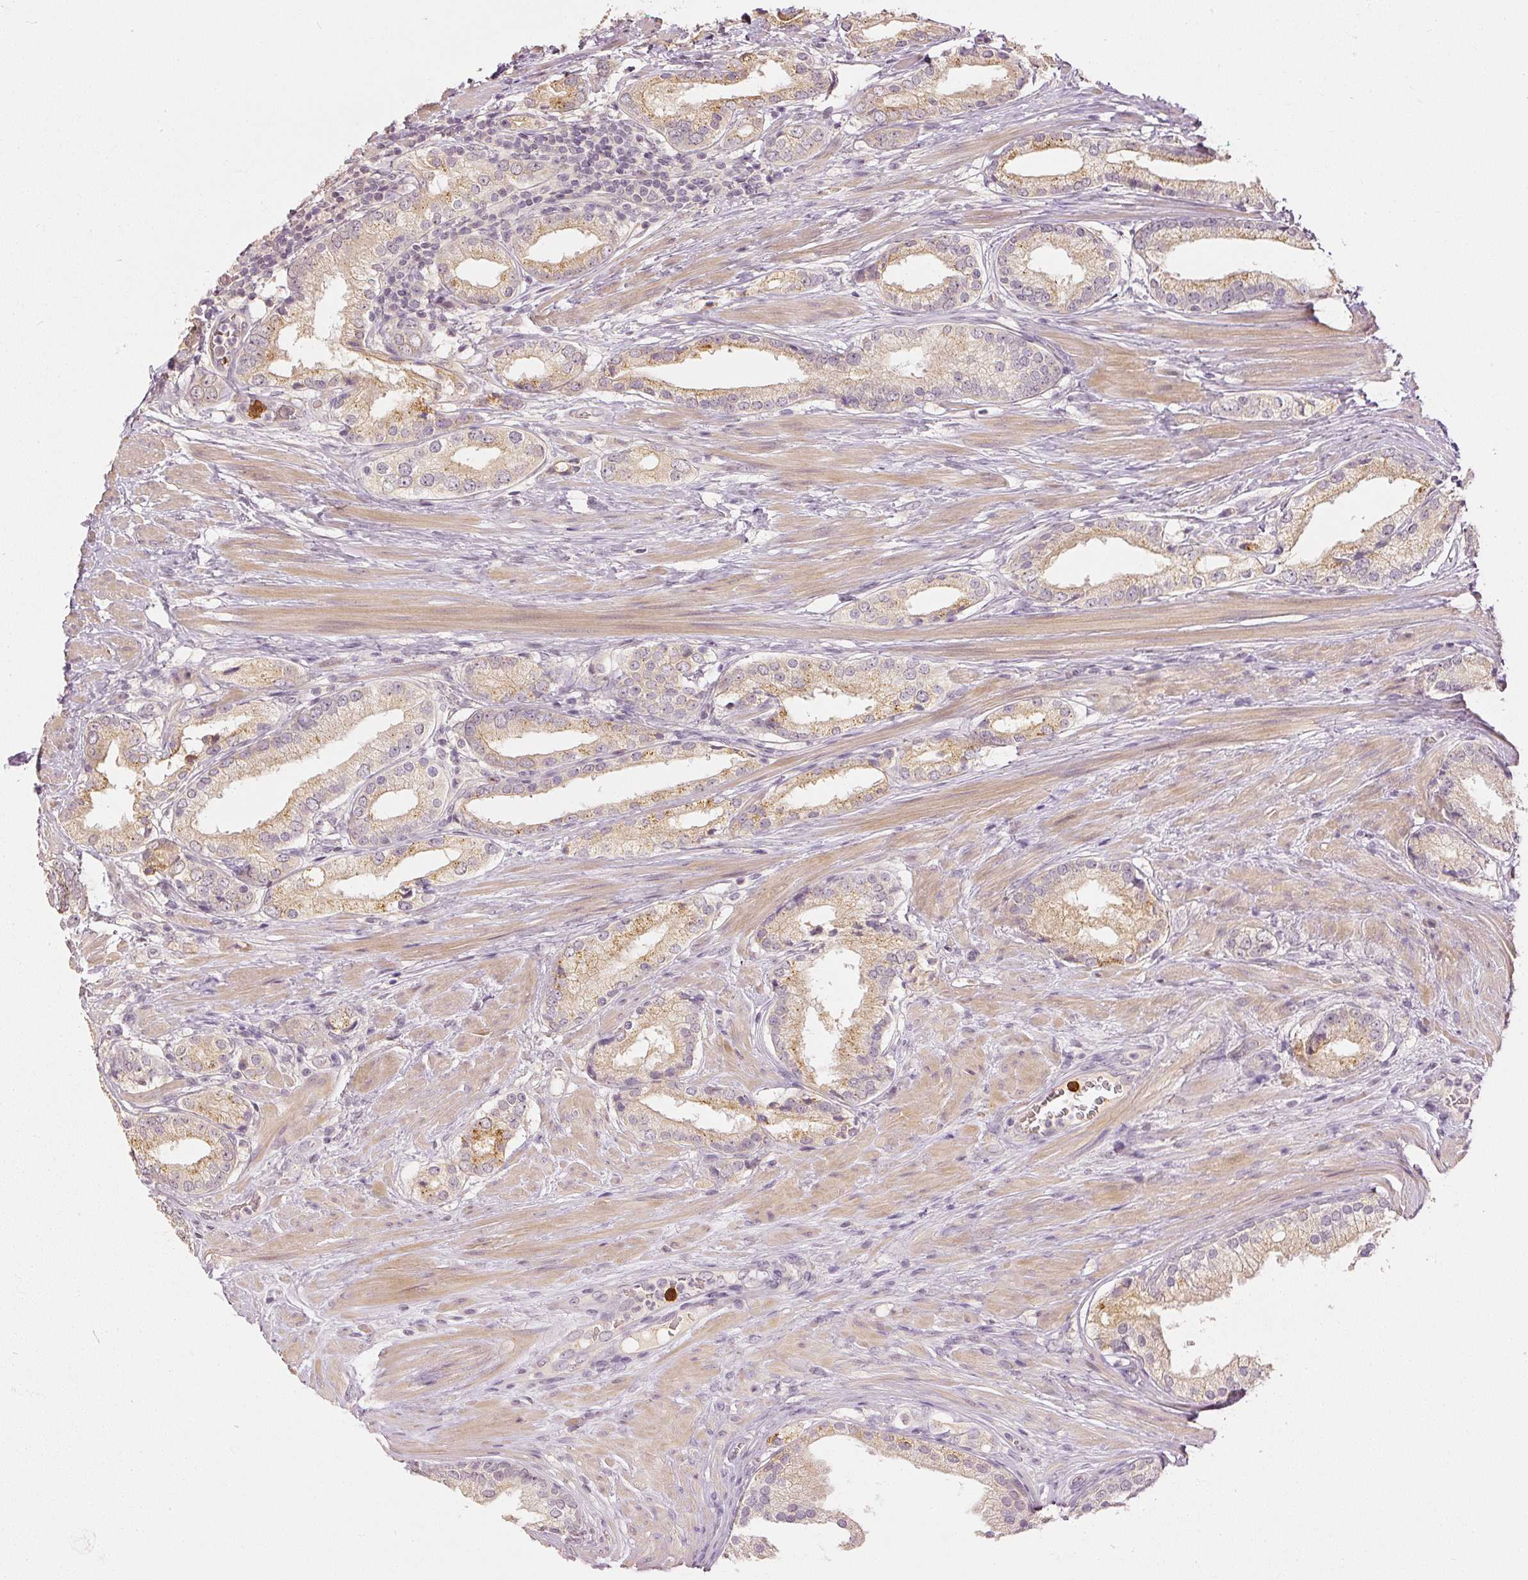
{"staining": {"intensity": "moderate", "quantity": "25%-75%", "location": "cytoplasmic/membranous"}, "tissue": "prostate cancer", "cell_type": "Tumor cells", "image_type": "cancer", "snomed": [{"axis": "morphology", "description": "Adenocarcinoma, Low grade"}, {"axis": "topography", "description": "Prostate"}], "caption": "Immunohistochemical staining of human prostate cancer reveals moderate cytoplasmic/membranous protein staining in about 25%-75% of tumor cells. (DAB IHC, brown staining for protein, blue staining for nuclei).", "gene": "GZMA", "patient": {"sex": "male", "age": 58}}